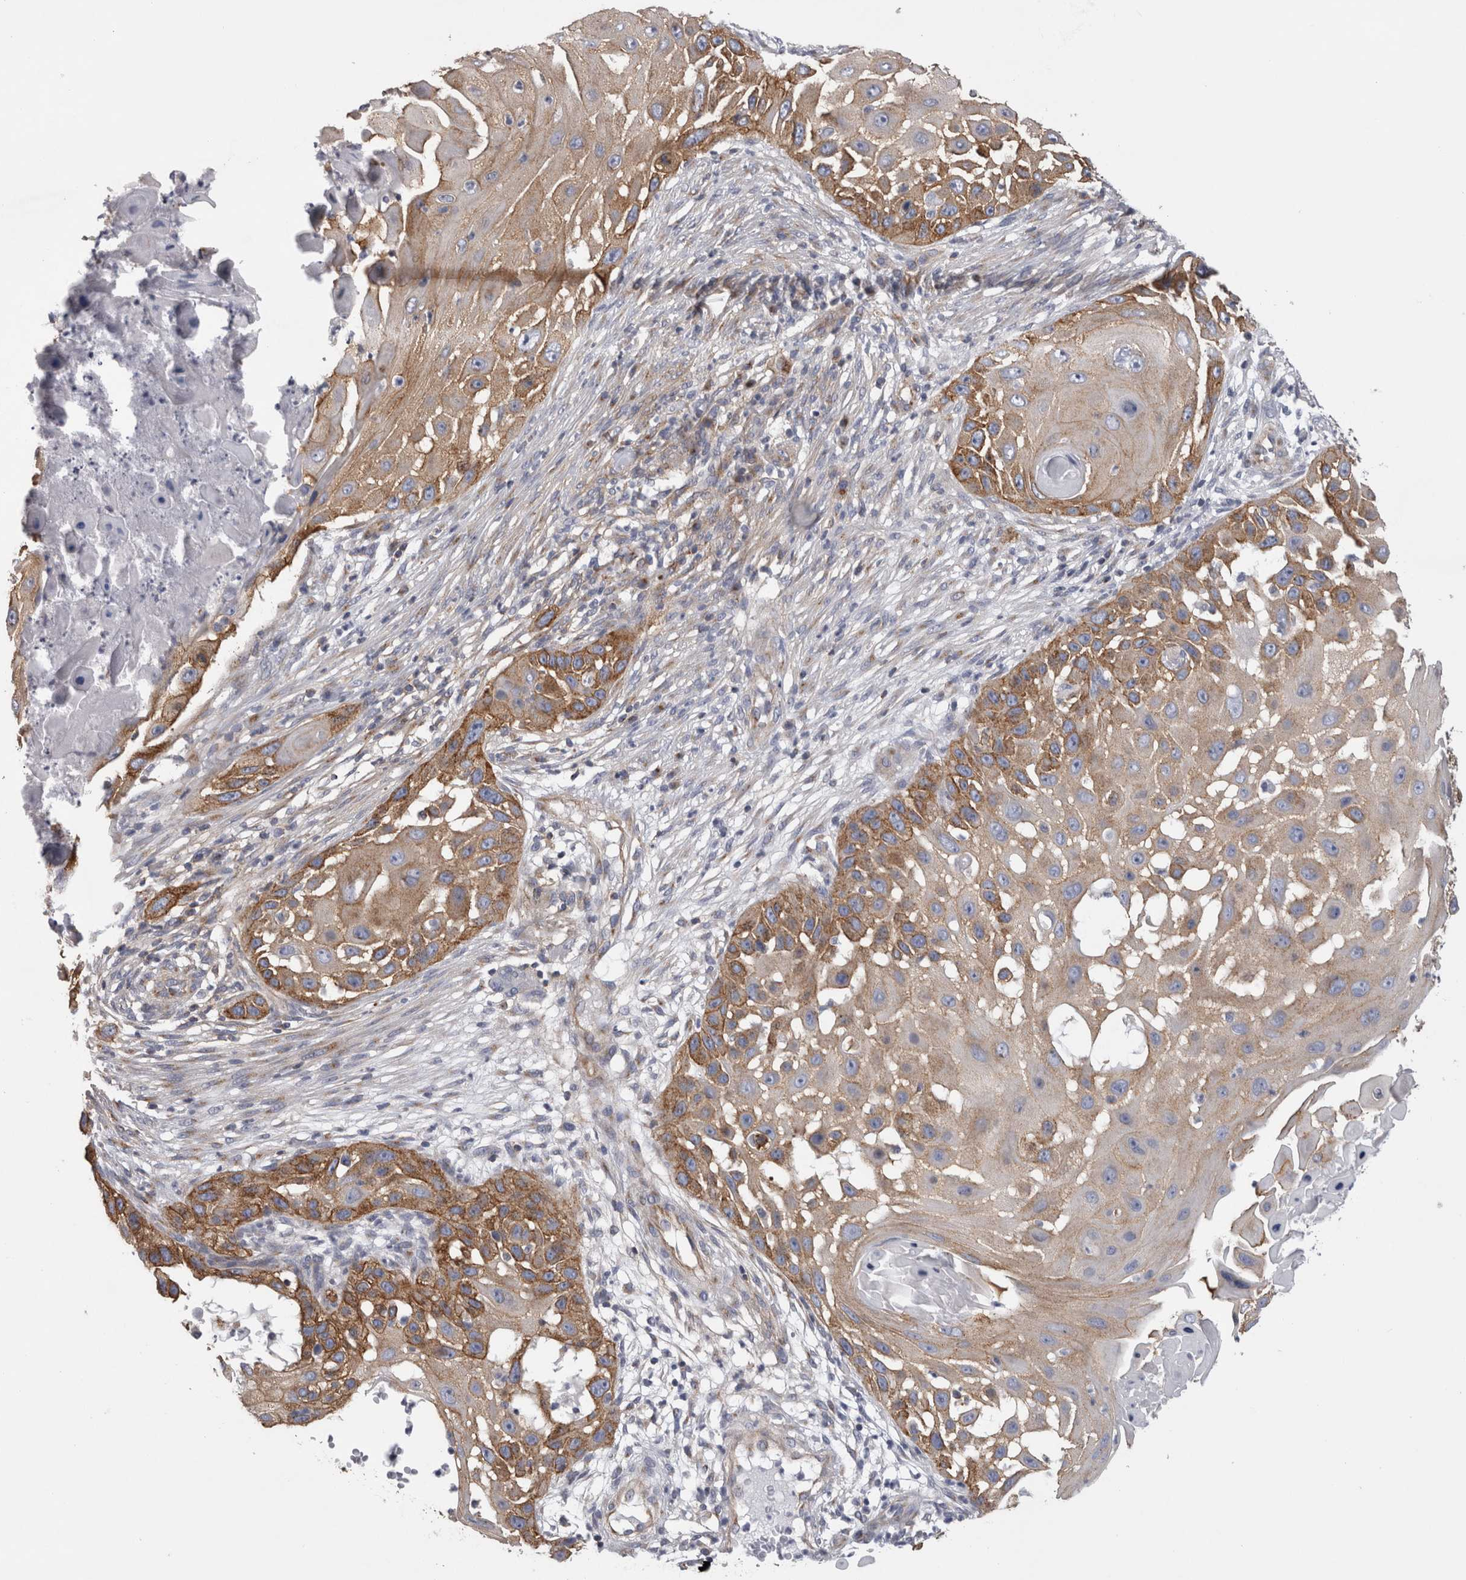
{"staining": {"intensity": "moderate", "quantity": ">75%", "location": "cytoplasmic/membranous"}, "tissue": "skin cancer", "cell_type": "Tumor cells", "image_type": "cancer", "snomed": [{"axis": "morphology", "description": "Squamous cell carcinoma, NOS"}, {"axis": "topography", "description": "Skin"}], "caption": "Immunohistochemical staining of skin cancer exhibits medium levels of moderate cytoplasmic/membranous protein staining in about >75% of tumor cells.", "gene": "ATXN3", "patient": {"sex": "female", "age": 44}}